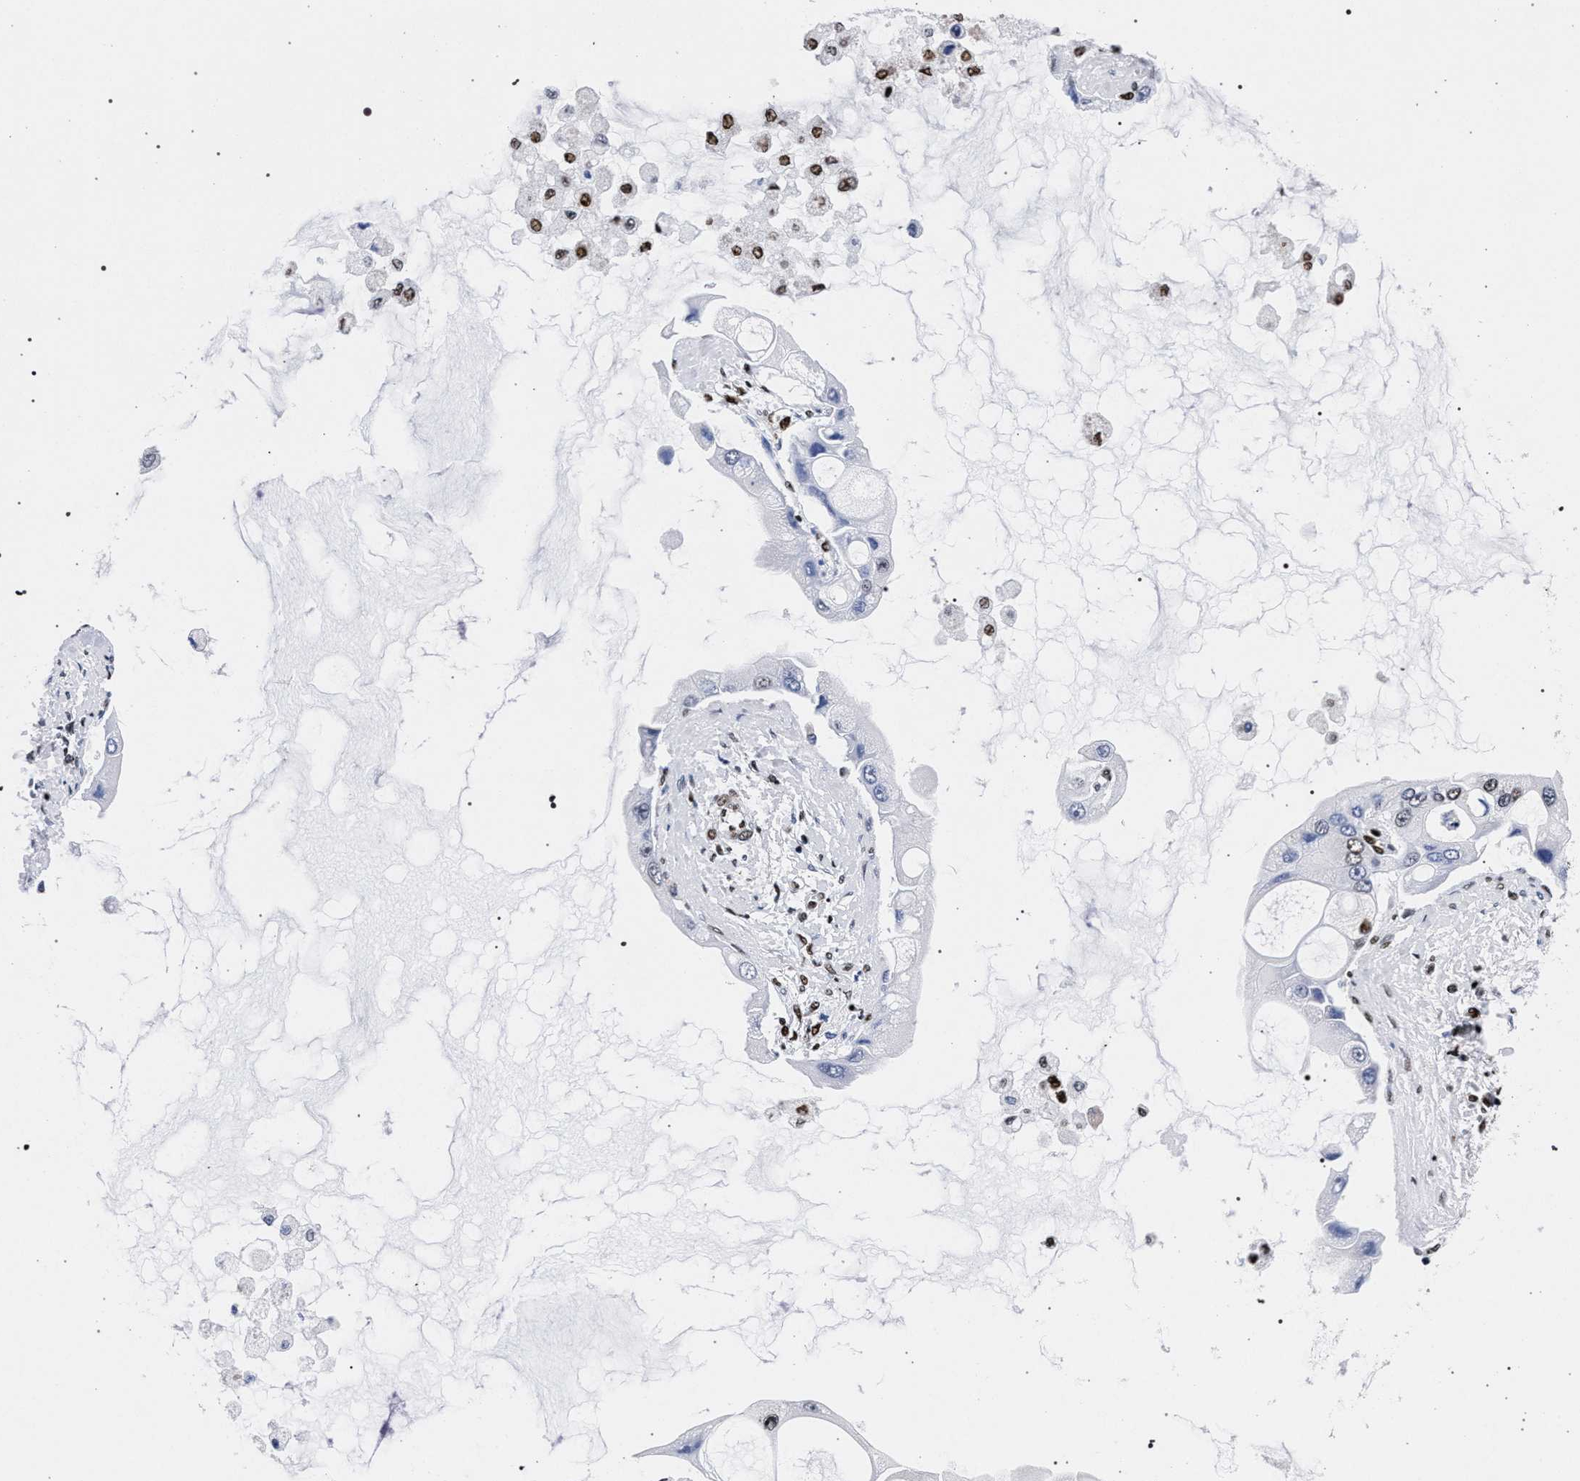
{"staining": {"intensity": "weak", "quantity": "<25%", "location": "nuclear"}, "tissue": "liver cancer", "cell_type": "Tumor cells", "image_type": "cancer", "snomed": [{"axis": "morphology", "description": "Cholangiocarcinoma"}, {"axis": "topography", "description": "Liver"}], "caption": "This is an IHC histopathology image of liver cholangiocarcinoma. There is no expression in tumor cells.", "gene": "HNRNPA1", "patient": {"sex": "male", "age": 50}}